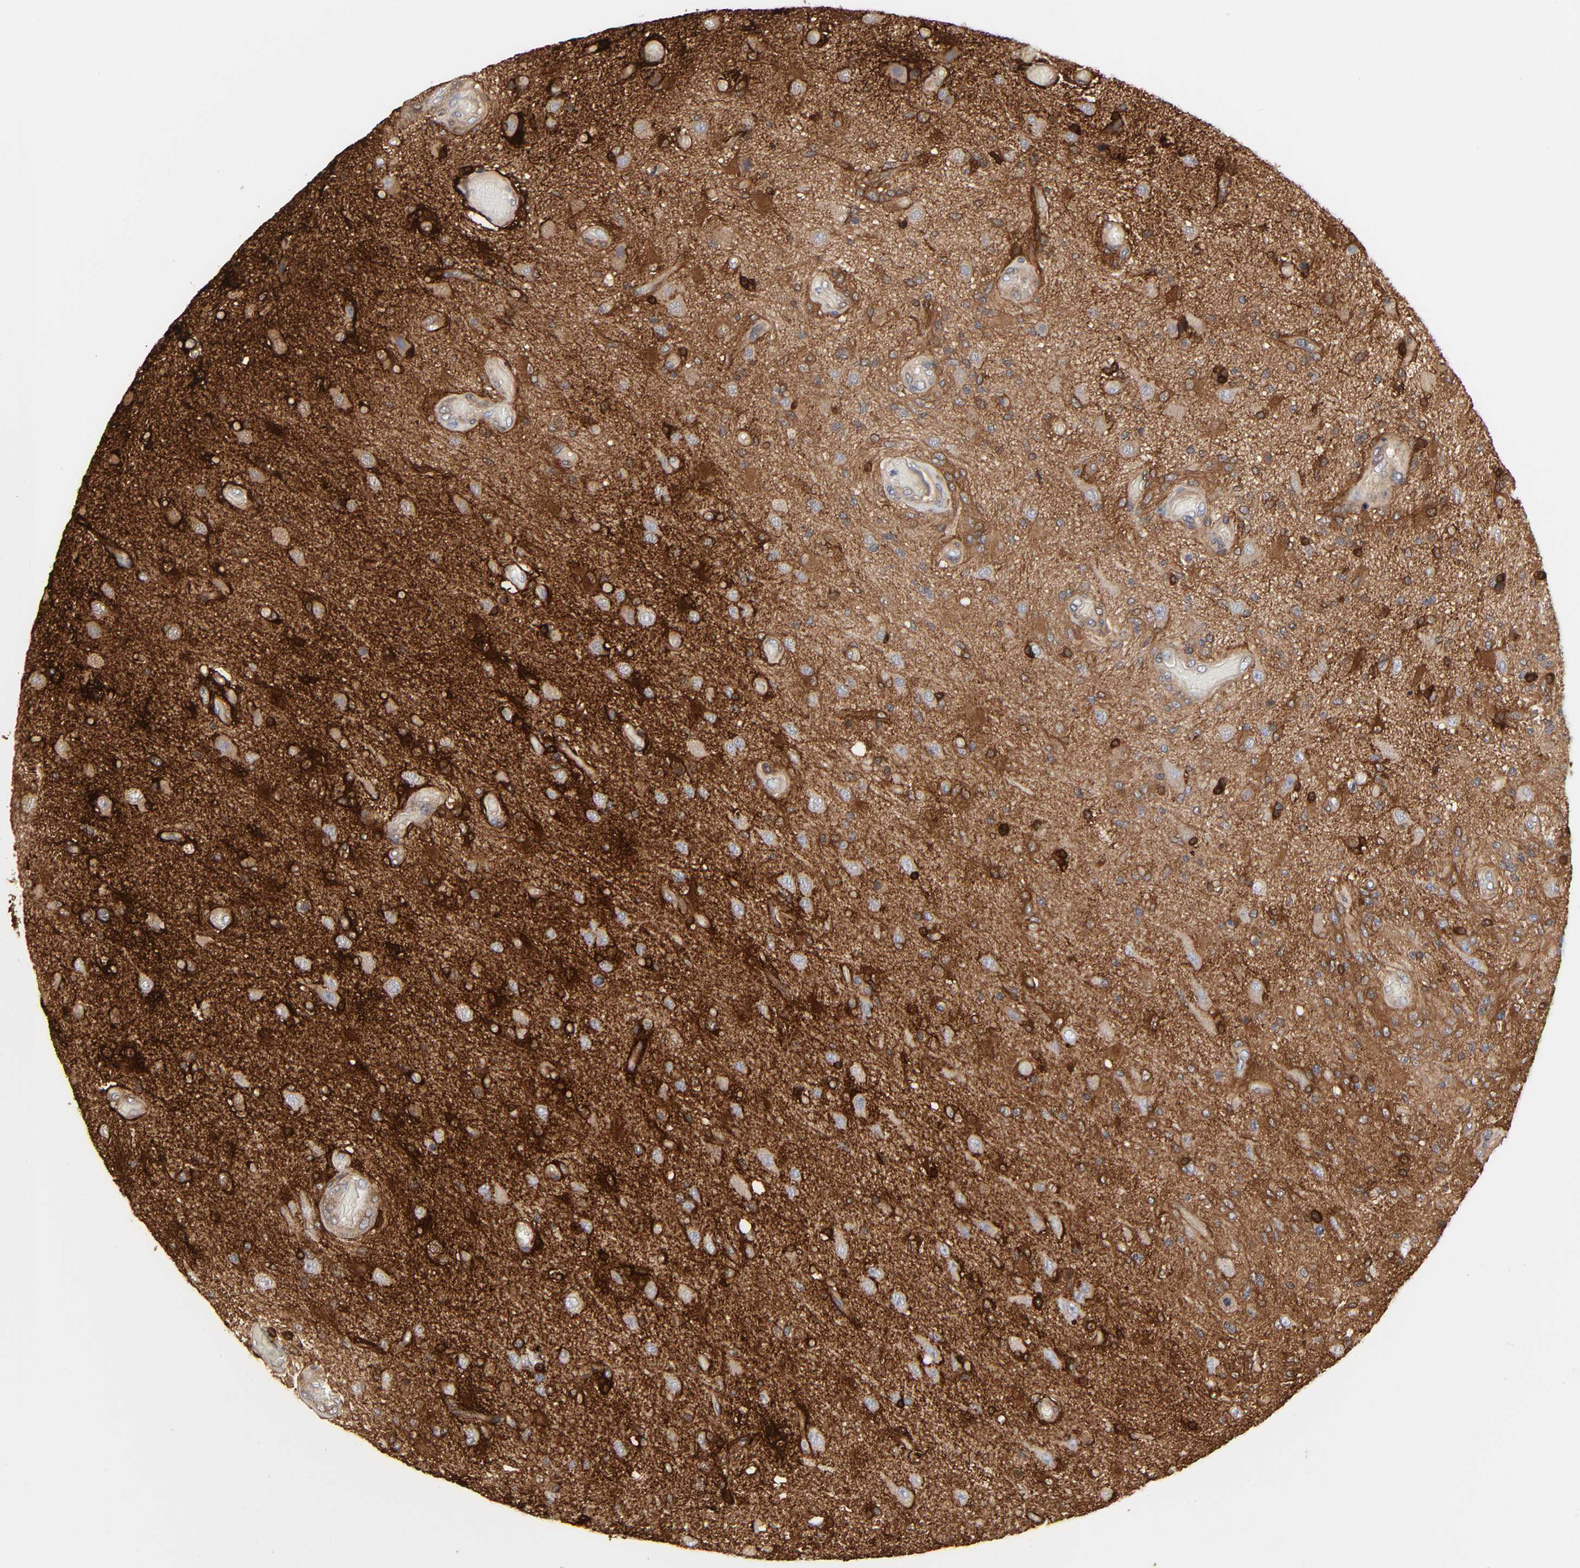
{"staining": {"intensity": "strong", "quantity": "25%-75%", "location": "cytoplasmic/membranous,nuclear"}, "tissue": "glioma", "cell_type": "Tumor cells", "image_type": "cancer", "snomed": [{"axis": "morphology", "description": "Normal tissue, NOS"}, {"axis": "morphology", "description": "Glioma, malignant, High grade"}, {"axis": "topography", "description": "Cerebral cortex"}], "caption": "Strong cytoplasmic/membranous and nuclear expression for a protein is present in about 25%-75% of tumor cells of malignant high-grade glioma using immunohistochemistry.", "gene": "NDRG2", "patient": {"sex": "male", "age": 77}}